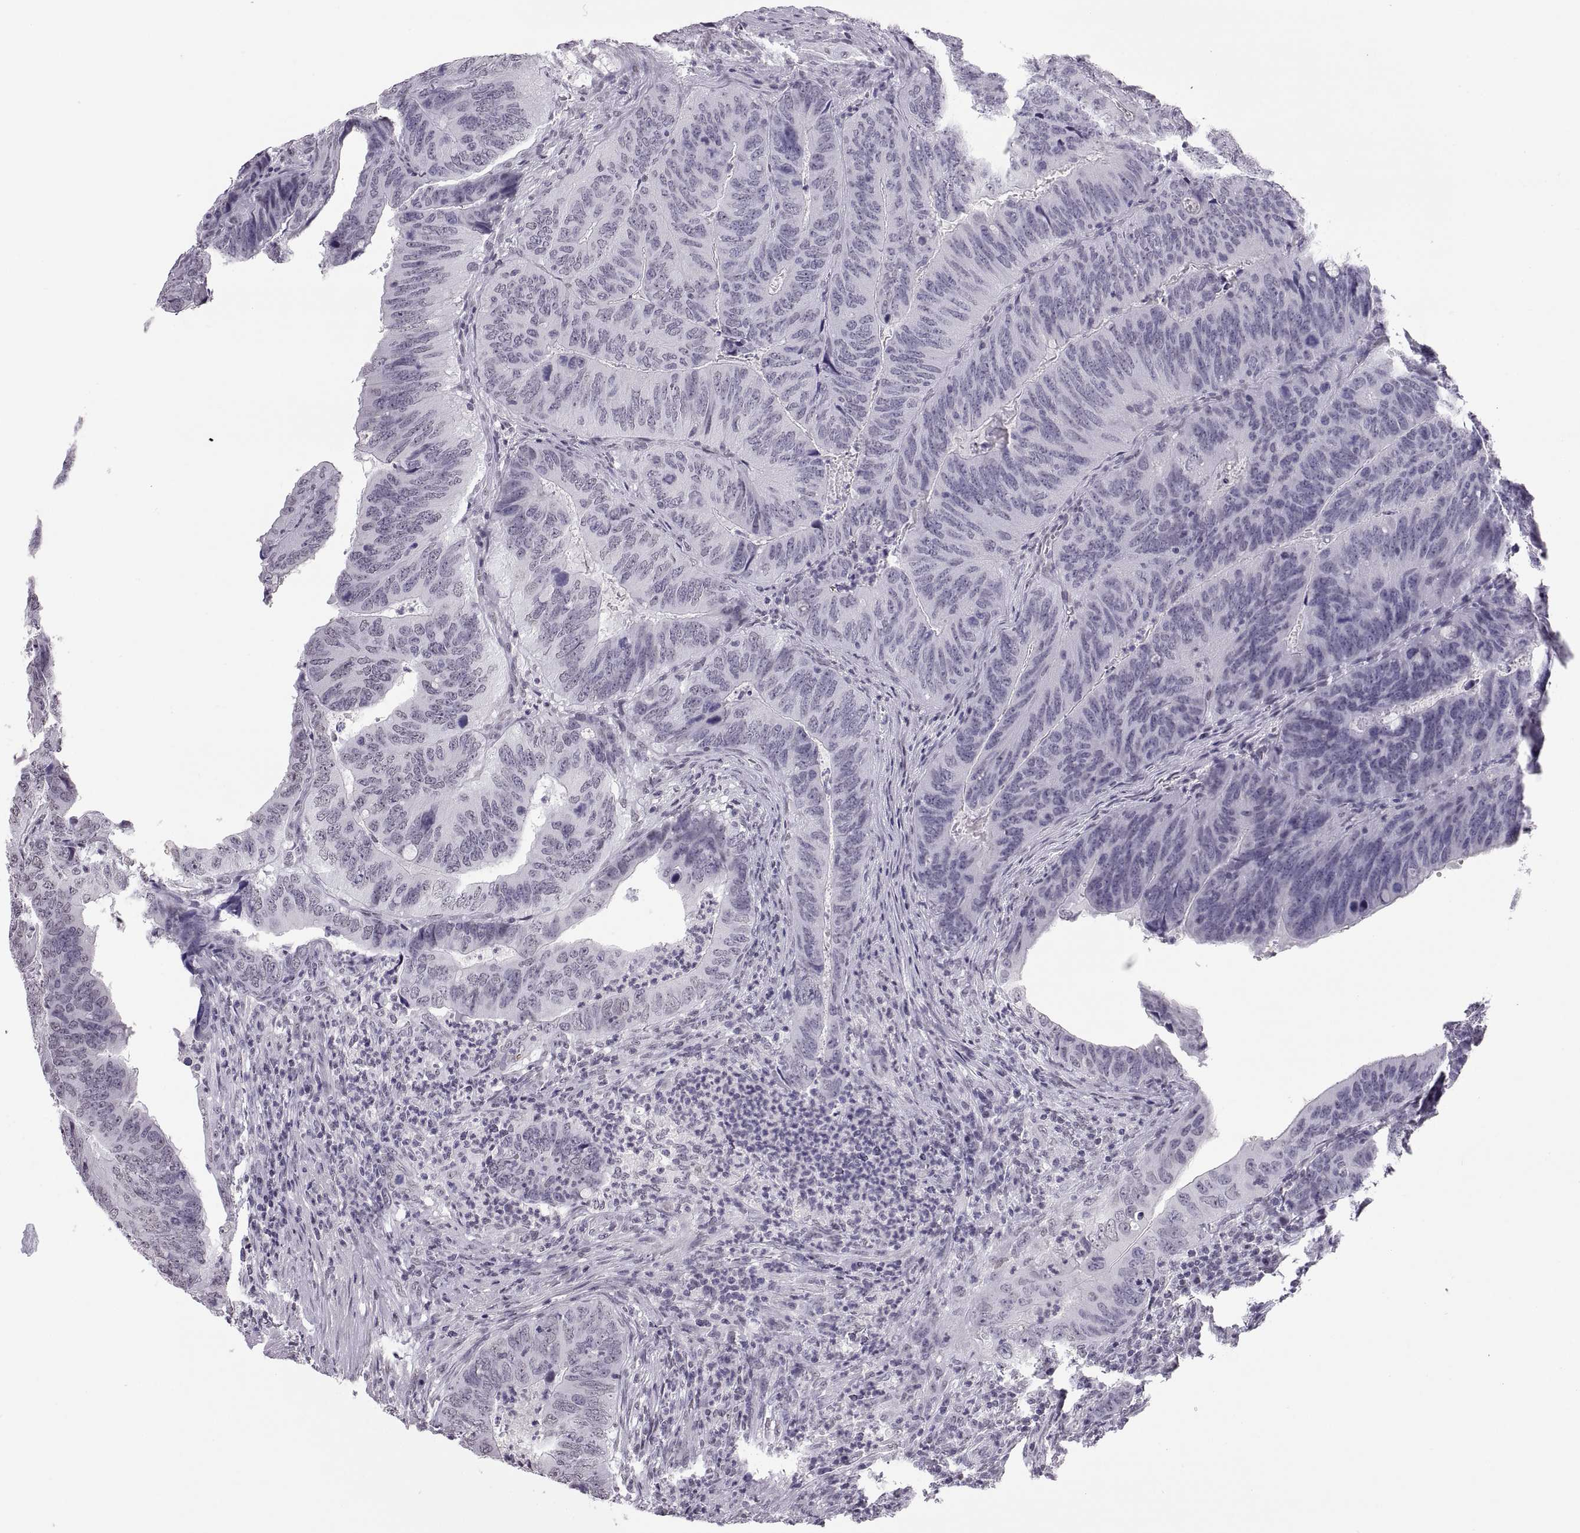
{"staining": {"intensity": "negative", "quantity": "none", "location": "none"}, "tissue": "colorectal cancer", "cell_type": "Tumor cells", "image_type": "cancer", "snomed": [{"axis": "morphology", "description": "Adenocarcinoma, NOS"}, {"axis": "topography", "description": "Colon"}], "caption": "DAB immunohistochemical staining of human adenocarcinoma (colorectal) exhibits no significant staining in tumor cells.", "gene": "CARTPT", "patient": {"sex": "male", "age": 79}}